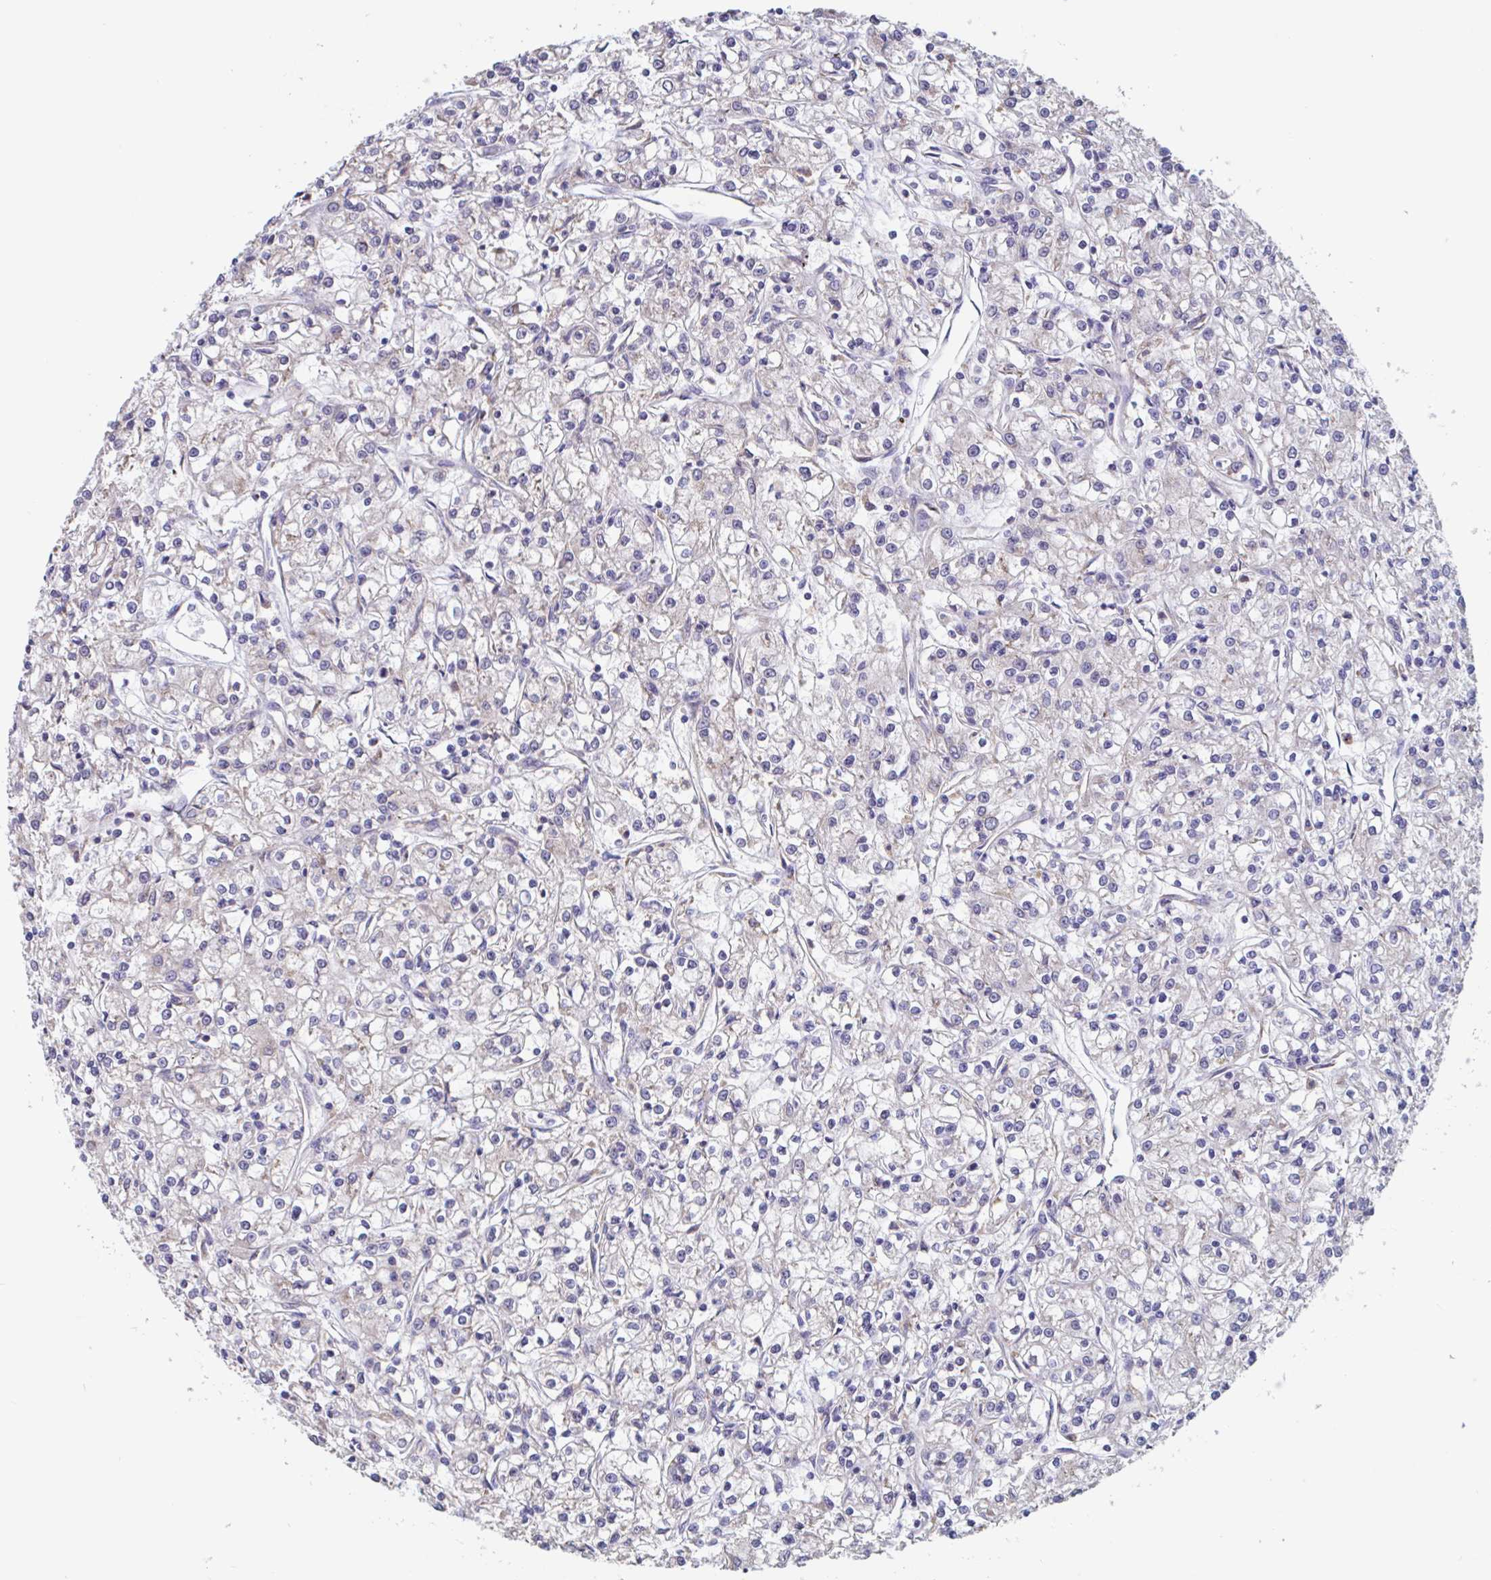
{"staining": {"intensity": "negative", "quantity": "none", "location": "none"}, "tissue": "renal cancer", "cell_type": "Tumor cells", "image_type": "cancer", "snomed": [{"axis": "morphology", "description": "Adenocarcinoma, NOS"}, {"axis": "topography", "description": "Kidney"}], "caption": "High power microscopy micrograph of an IHC photomicrograph of renal adenocarcinoma, revealing no significant expression in tumor cells.", "gene": "SNX8", "patient": {"sex": "female", "age": 59}}